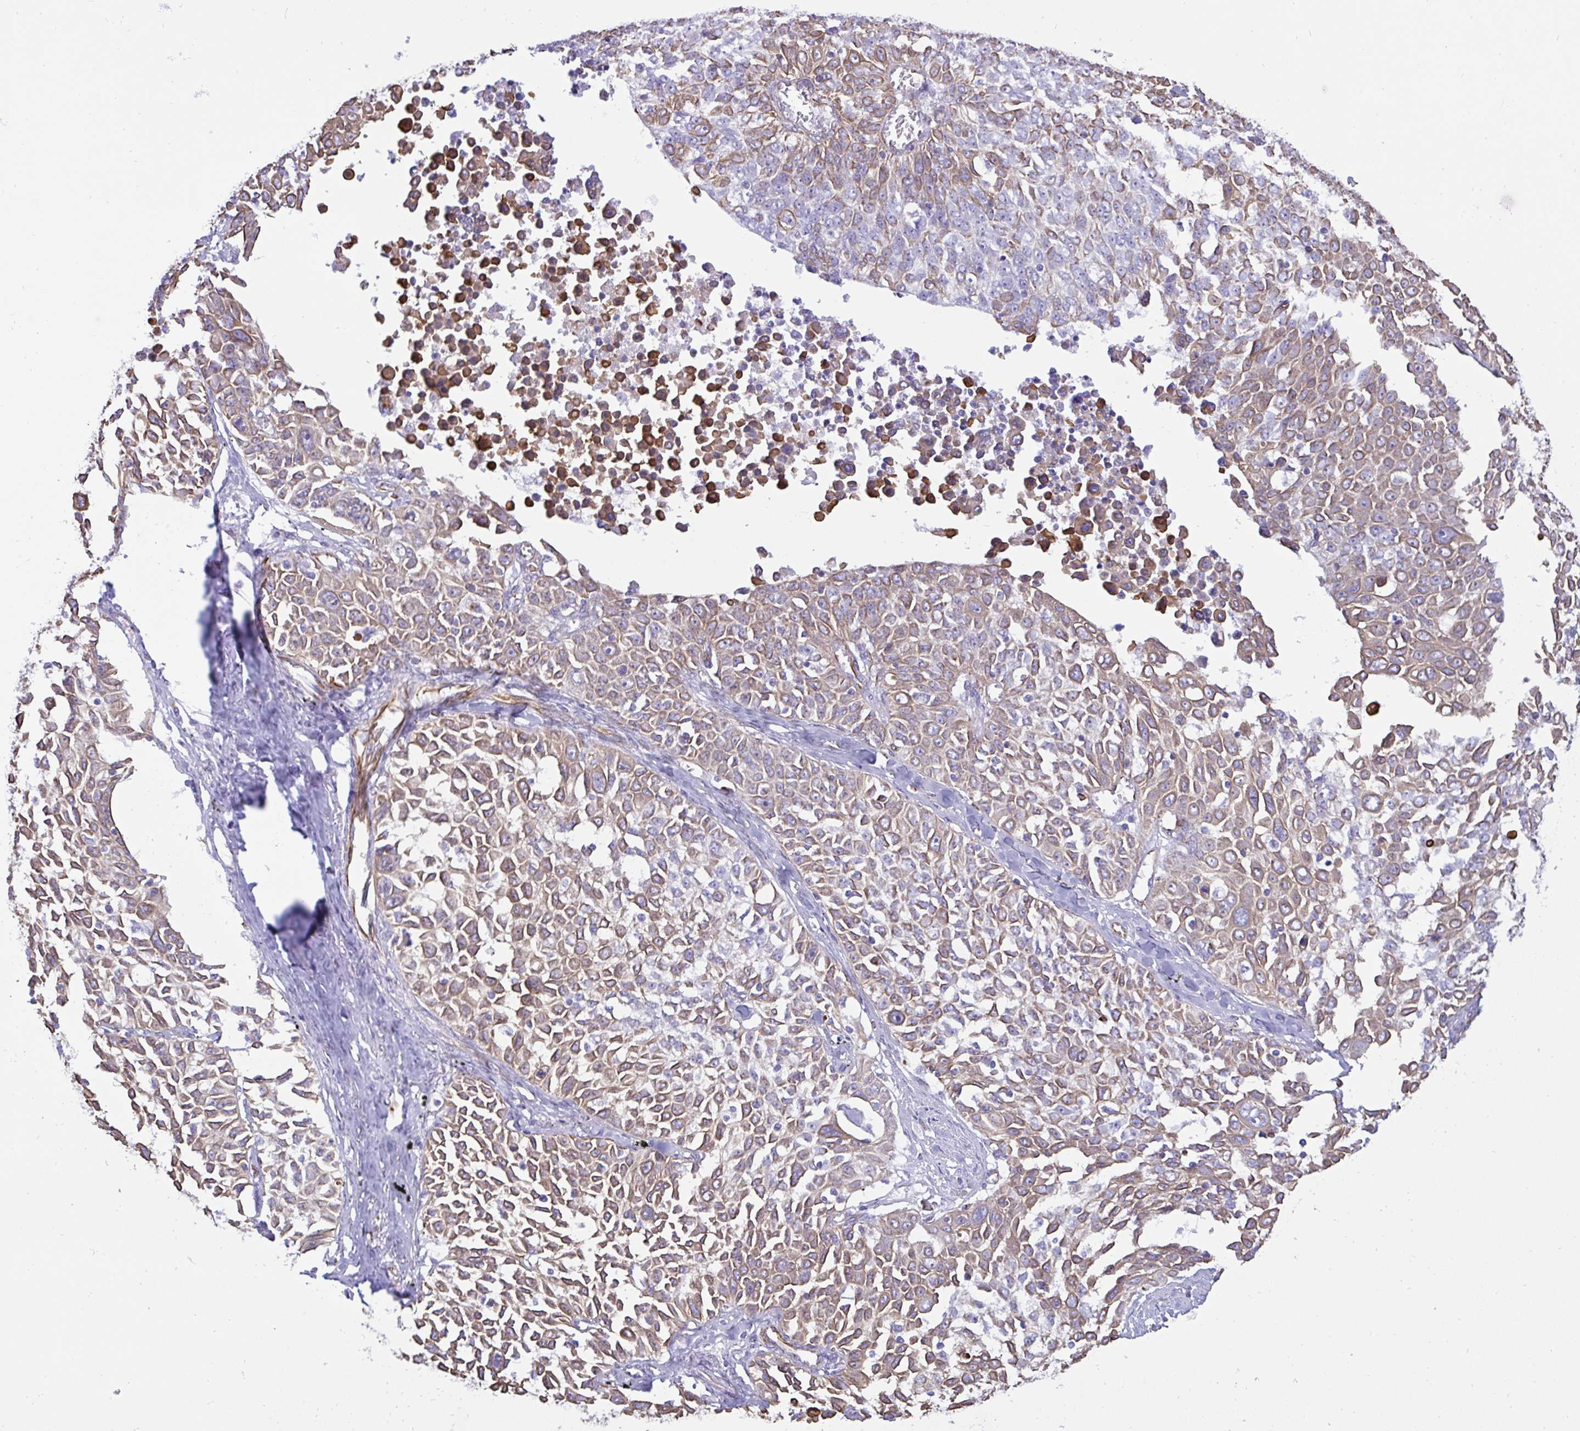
{"staining": {"intensity": "moderate", "quantity": ">75%", "location": "cytoplasmic/membranous"}, "tissue": "lung cancer", "cell_type": "Tumor cells", "image_type": "cancer", "snomed": [{"axis": "morphology", "description": "Squamous cell carcinoma, NOS"}, {"axis": "morphology", "description": "Squamous cell carcinoma, metastatic, NOS"}, {"axis": "topography", "description": "Lymph node"}, {"axis": "topography", "description": "Lung"}], "caption": "A medium amount of moderate cytoplasmic/membranous expression is identified in approximately >75% of tumor cells in lung cancer tissue.", "gene": "SMAD5", "patient": {"sex": "female", "age": 62}}